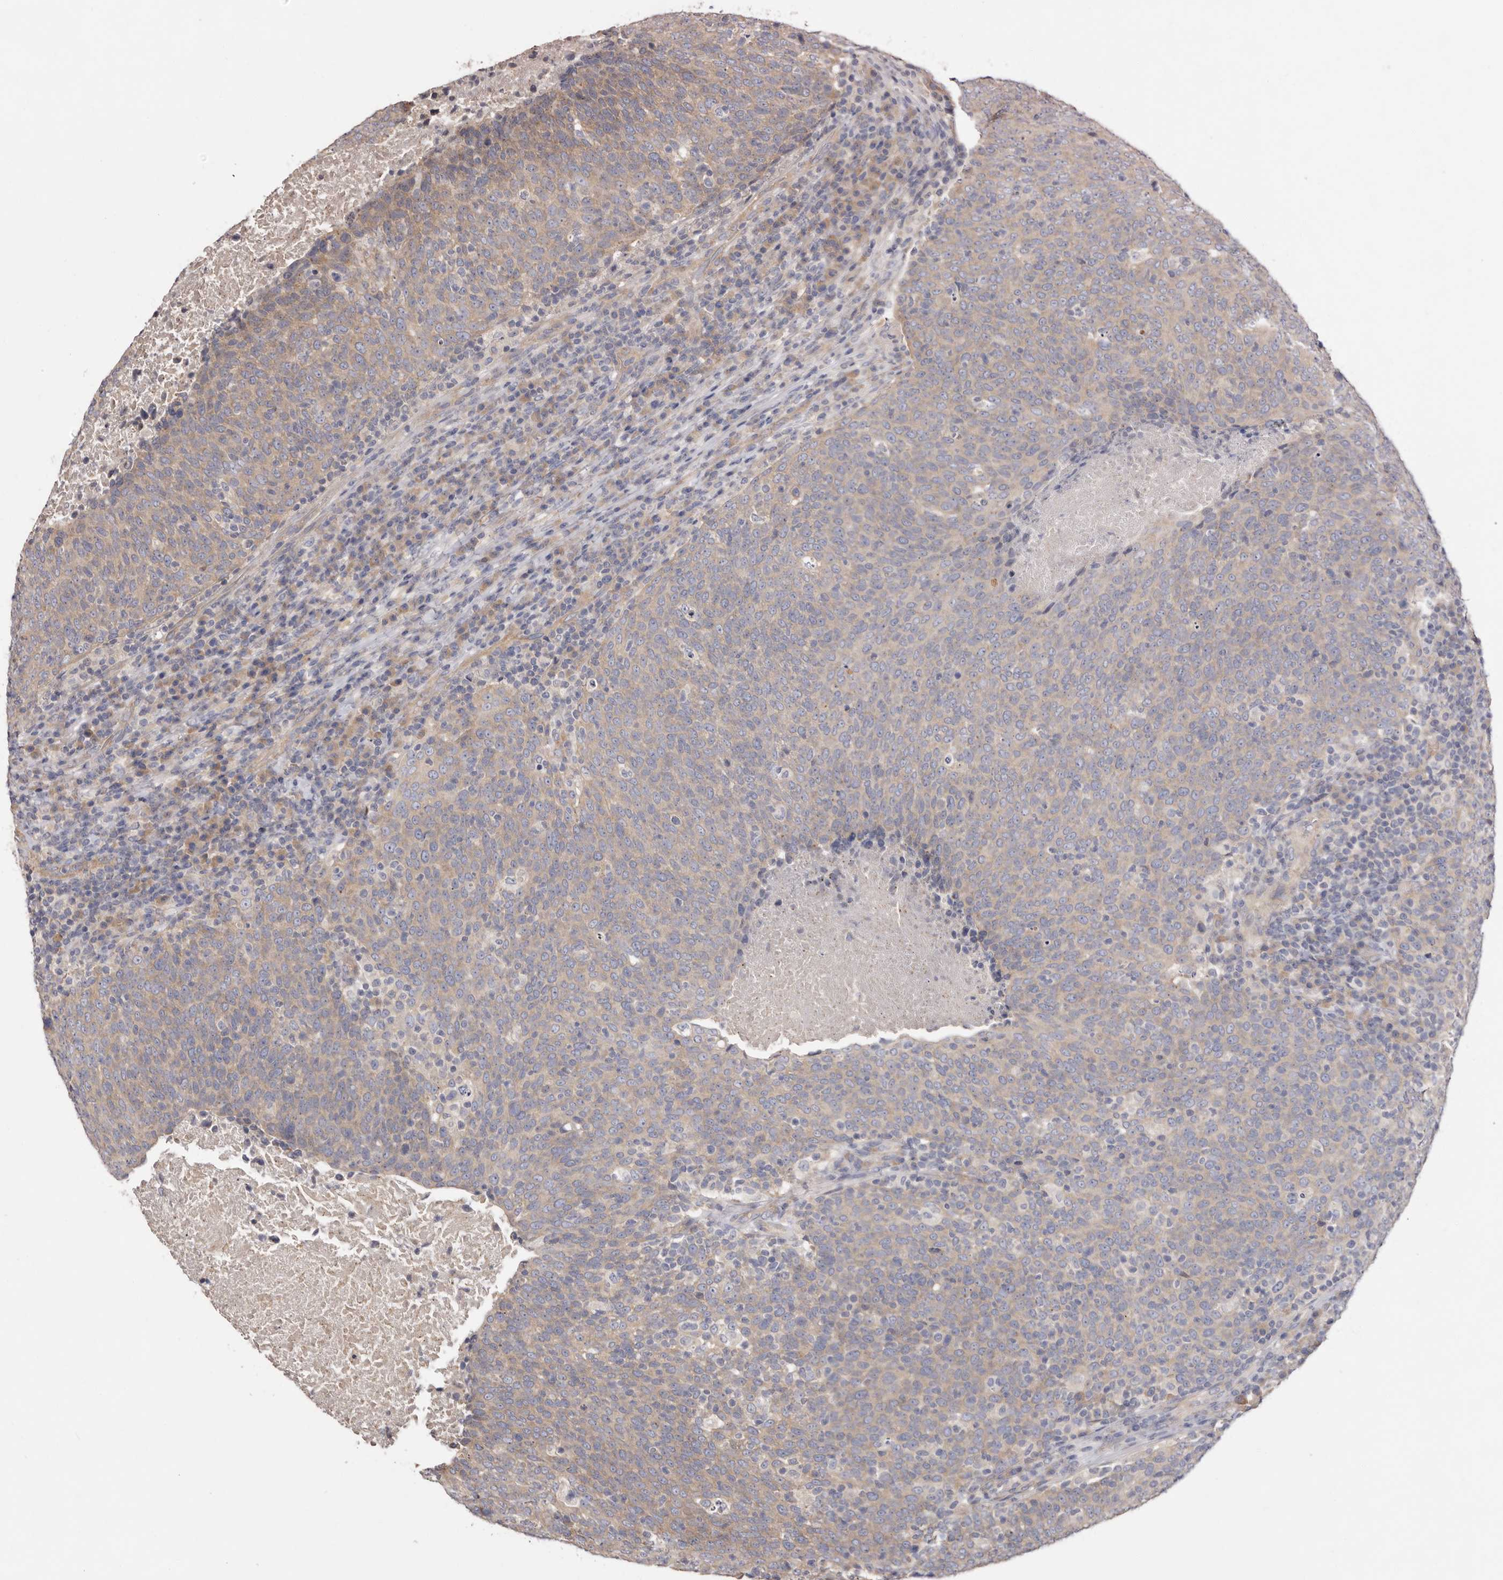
{"staining": {"intensity": "weak", "quantity": ">75%", "location": "cytoplasmic/membranous"}, "tissue": "head and neck cancer", "cell_type": "Tumor cells", "image_type": "cancer", "snomed": [{"axis": "morphology", "description": "Squamous cell carcinoma, NOS"}, {"axis": "morphology", "description": "Squamous cell carcinoma, metastatic, NOS"}, {"axis": "topography", "description": "Lymph node"}, {"axis": "topography", "description": "Head-Neck"}], "caption": "Immunohistochemistry (IHC) (DAB) staining of human head and neck squamous cell carcinoma exhibits weak cytoplasmic/membranous protein positivity in approximately >75% of tumor cells.", "gene": "FAM167B", "patient": {"sex": "male", "age": 62}}